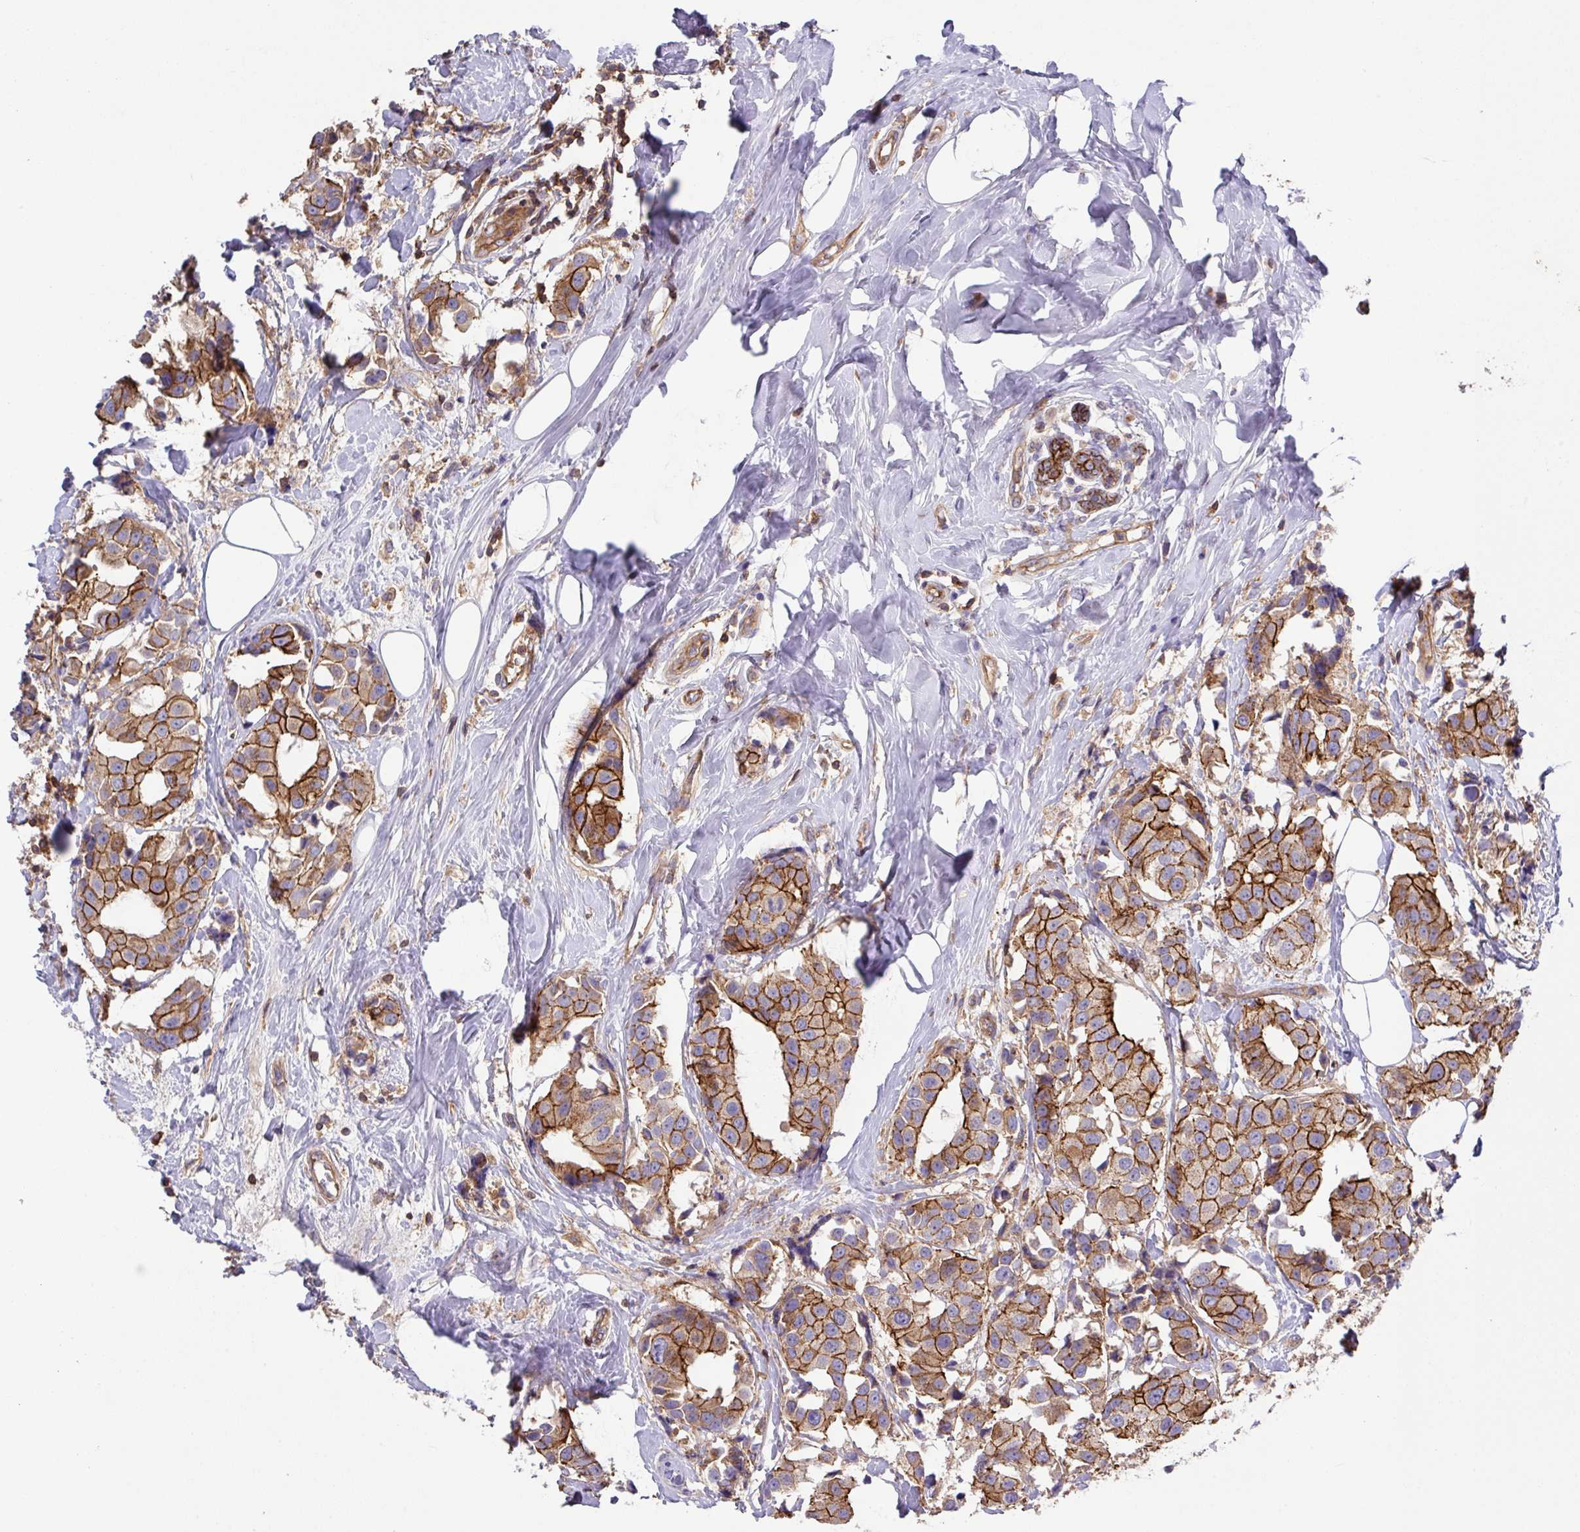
{"staining": {"intensity": "strong", "quantity": ">75%", "location": "cytoplasmic/membranous"}, "tissue": "breast cancer", "cell_type": "Tumor cells", "image_type": "cancer", "snomed": [{"axis": "morphology", "description": "Normal tissue, NOS"}, {"axis": "morphology", "description": "Duct carcinoma"}, {"axis": "topography", "description": "Breast"}], "caption": "Immunohistochemistry (IHC) image of infiltrating ductal carcinoma (breast) stained for a protein (brown), which shows high levels of strong cytoplasmic/membranous expression in approximately >75% of tumor cells.", "gene": "RIC1", "patient": {"sex": "female", "age": 39}}